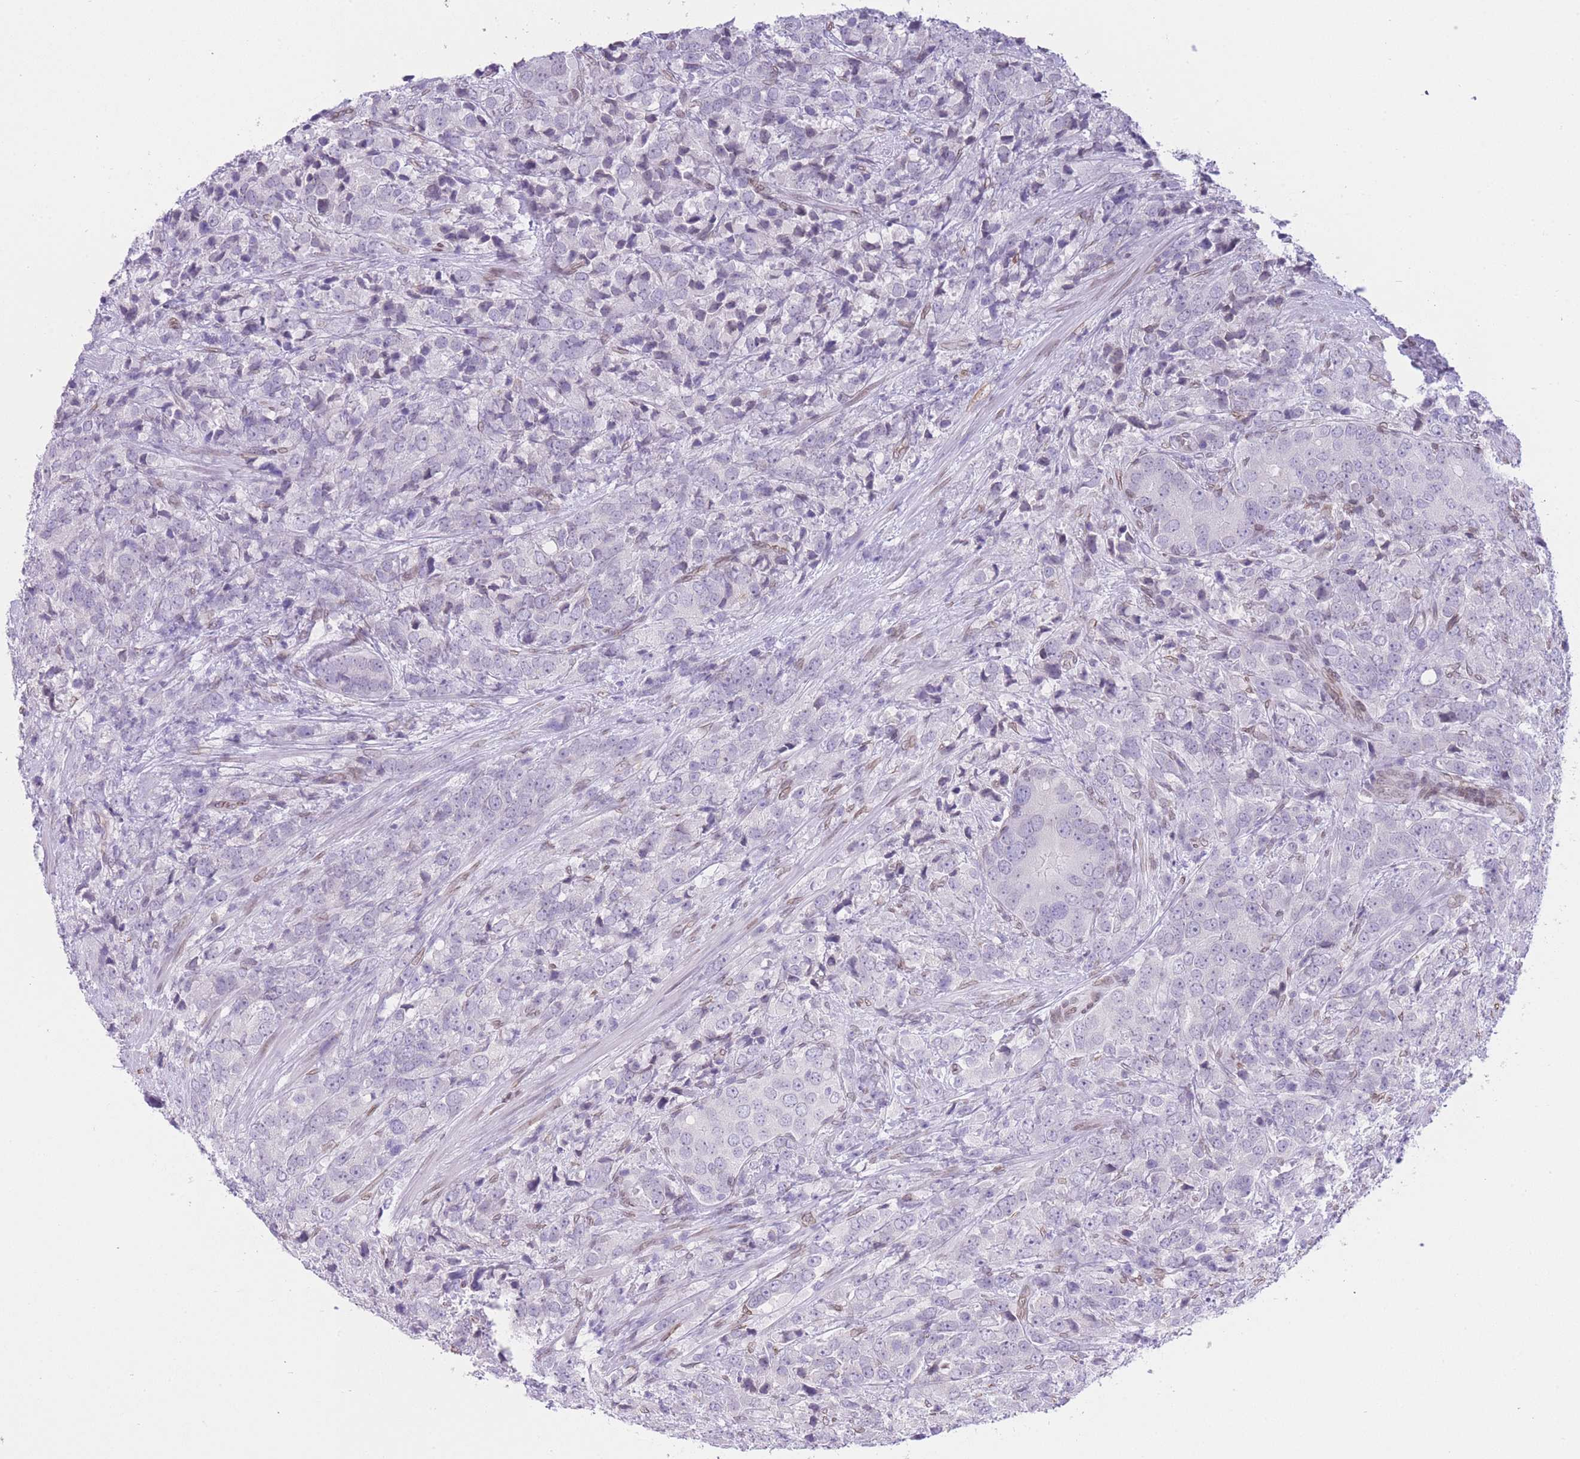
{"staining": {"intensity": "negative", "quantity": "none", "location": "none"}, "tissue": "prostate cancer", "cell_type": "Tumor cells", "image_type": "cancer", "snomed": [{"axis": "morphology", "description": "Adenocarcinoma, High grade"}, {"axis": "topography", "description": "Prostate"}], "caption": "A micrograph of human adenocarcinoma (high-grade) (prostate) is negative for staining in tumor cells.", "gene": "OR10AD1", "patient": {"sex": "male", "age": 62}}